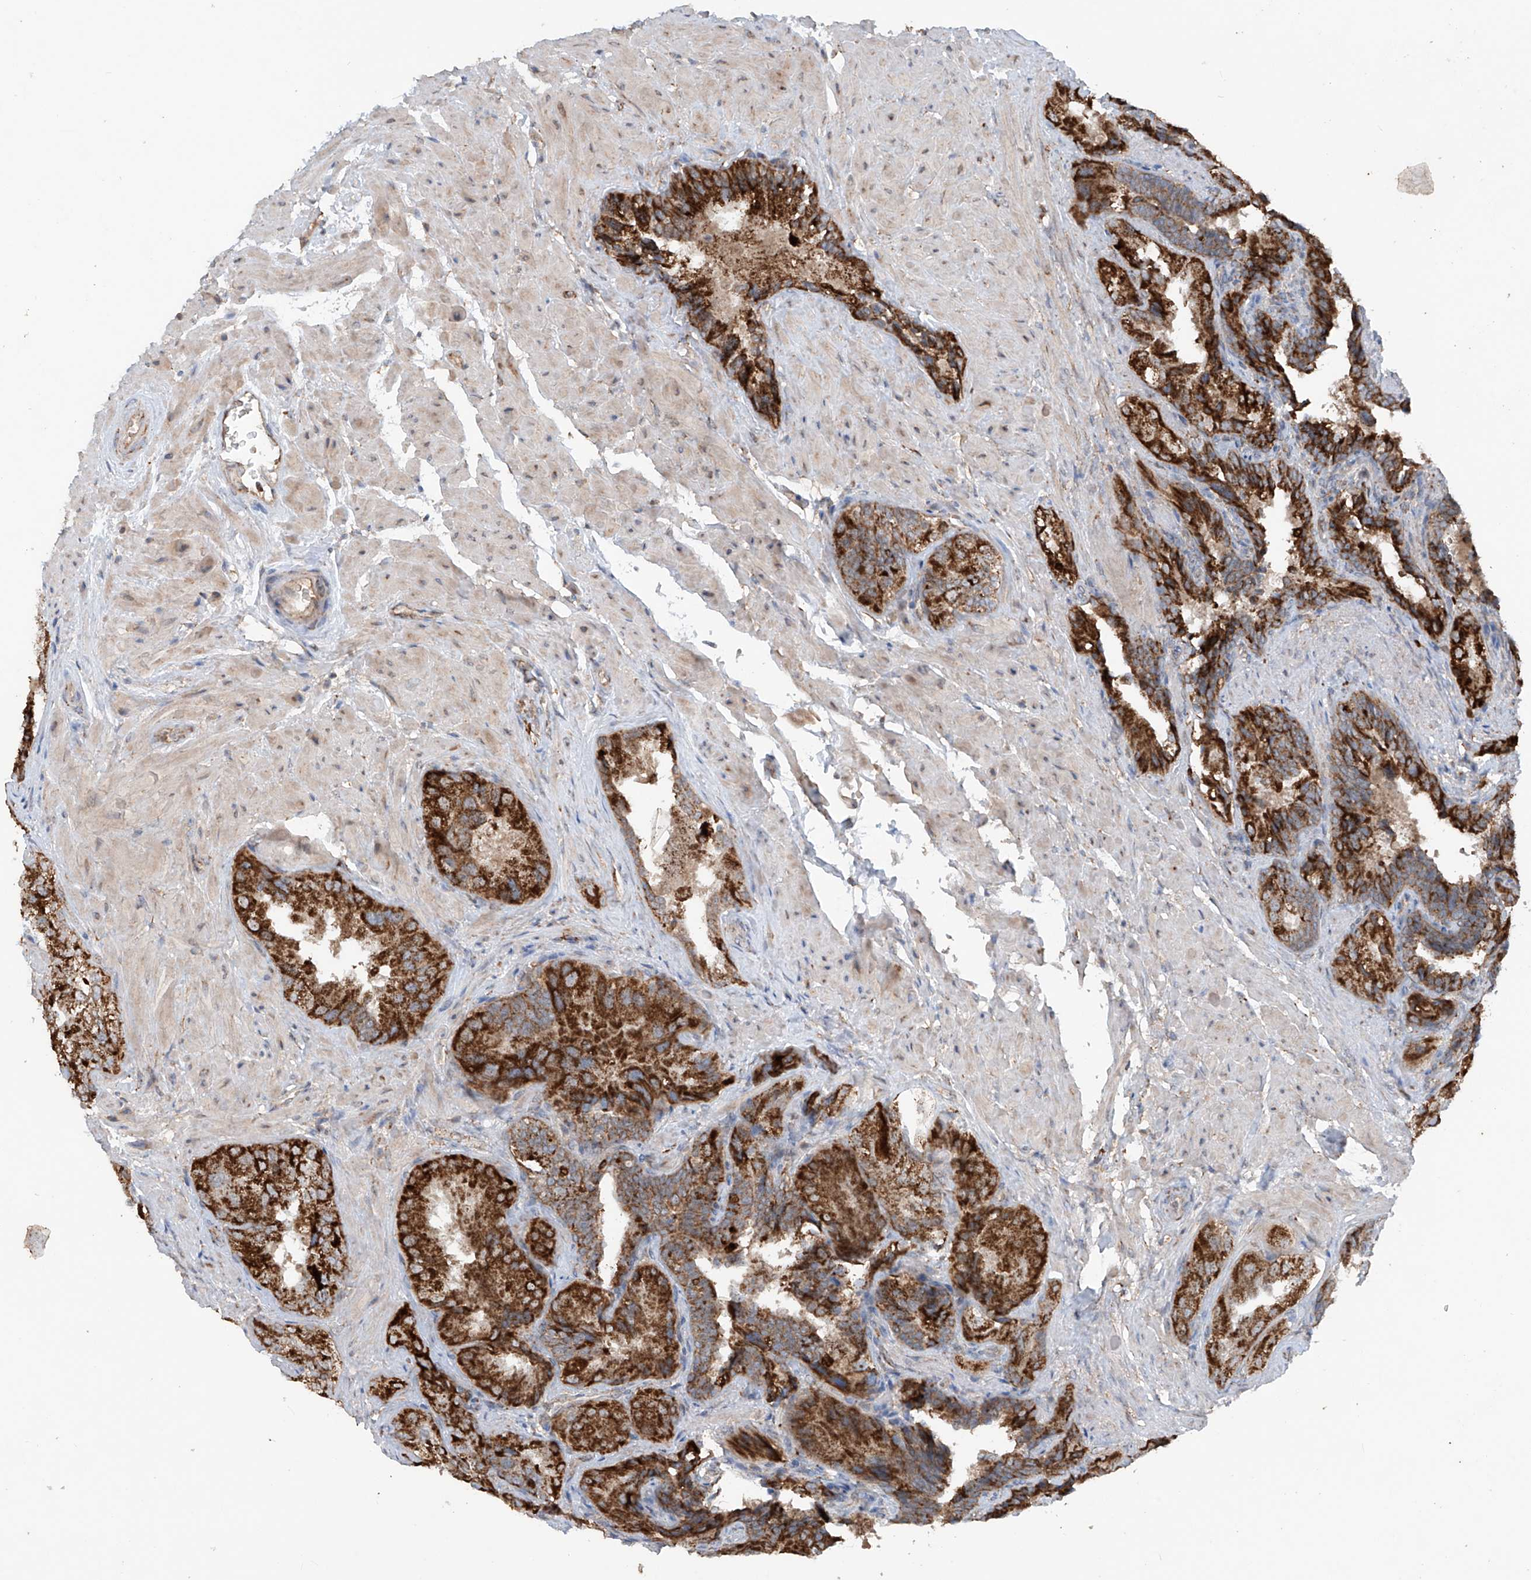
{"staining": {"intensity": "strong", "quantity": ">75%", "location": "cytoplasmic/membranous"}, "tissue": "seminal vesicle", "cell_type": "Glandular cells", "image_type": "normal", "snomed": [{"axis": "morphology", "description": "Normal tissue, NOS"}, {"axis": "topography", "description": "Seminal veicle"}, {"axis": "topography", "description": "Peripheral nerve tissue"}], "caption": "An image of seminal vesicle stained for a protein demonstrates strong cytoplasmic/membranous brown staining in glandular cells. (brown staining indicates protein expression, while blue staining denotes nuclei).", "gene": "SAMD3", "patient": {"sex": "male", "age": 63}}